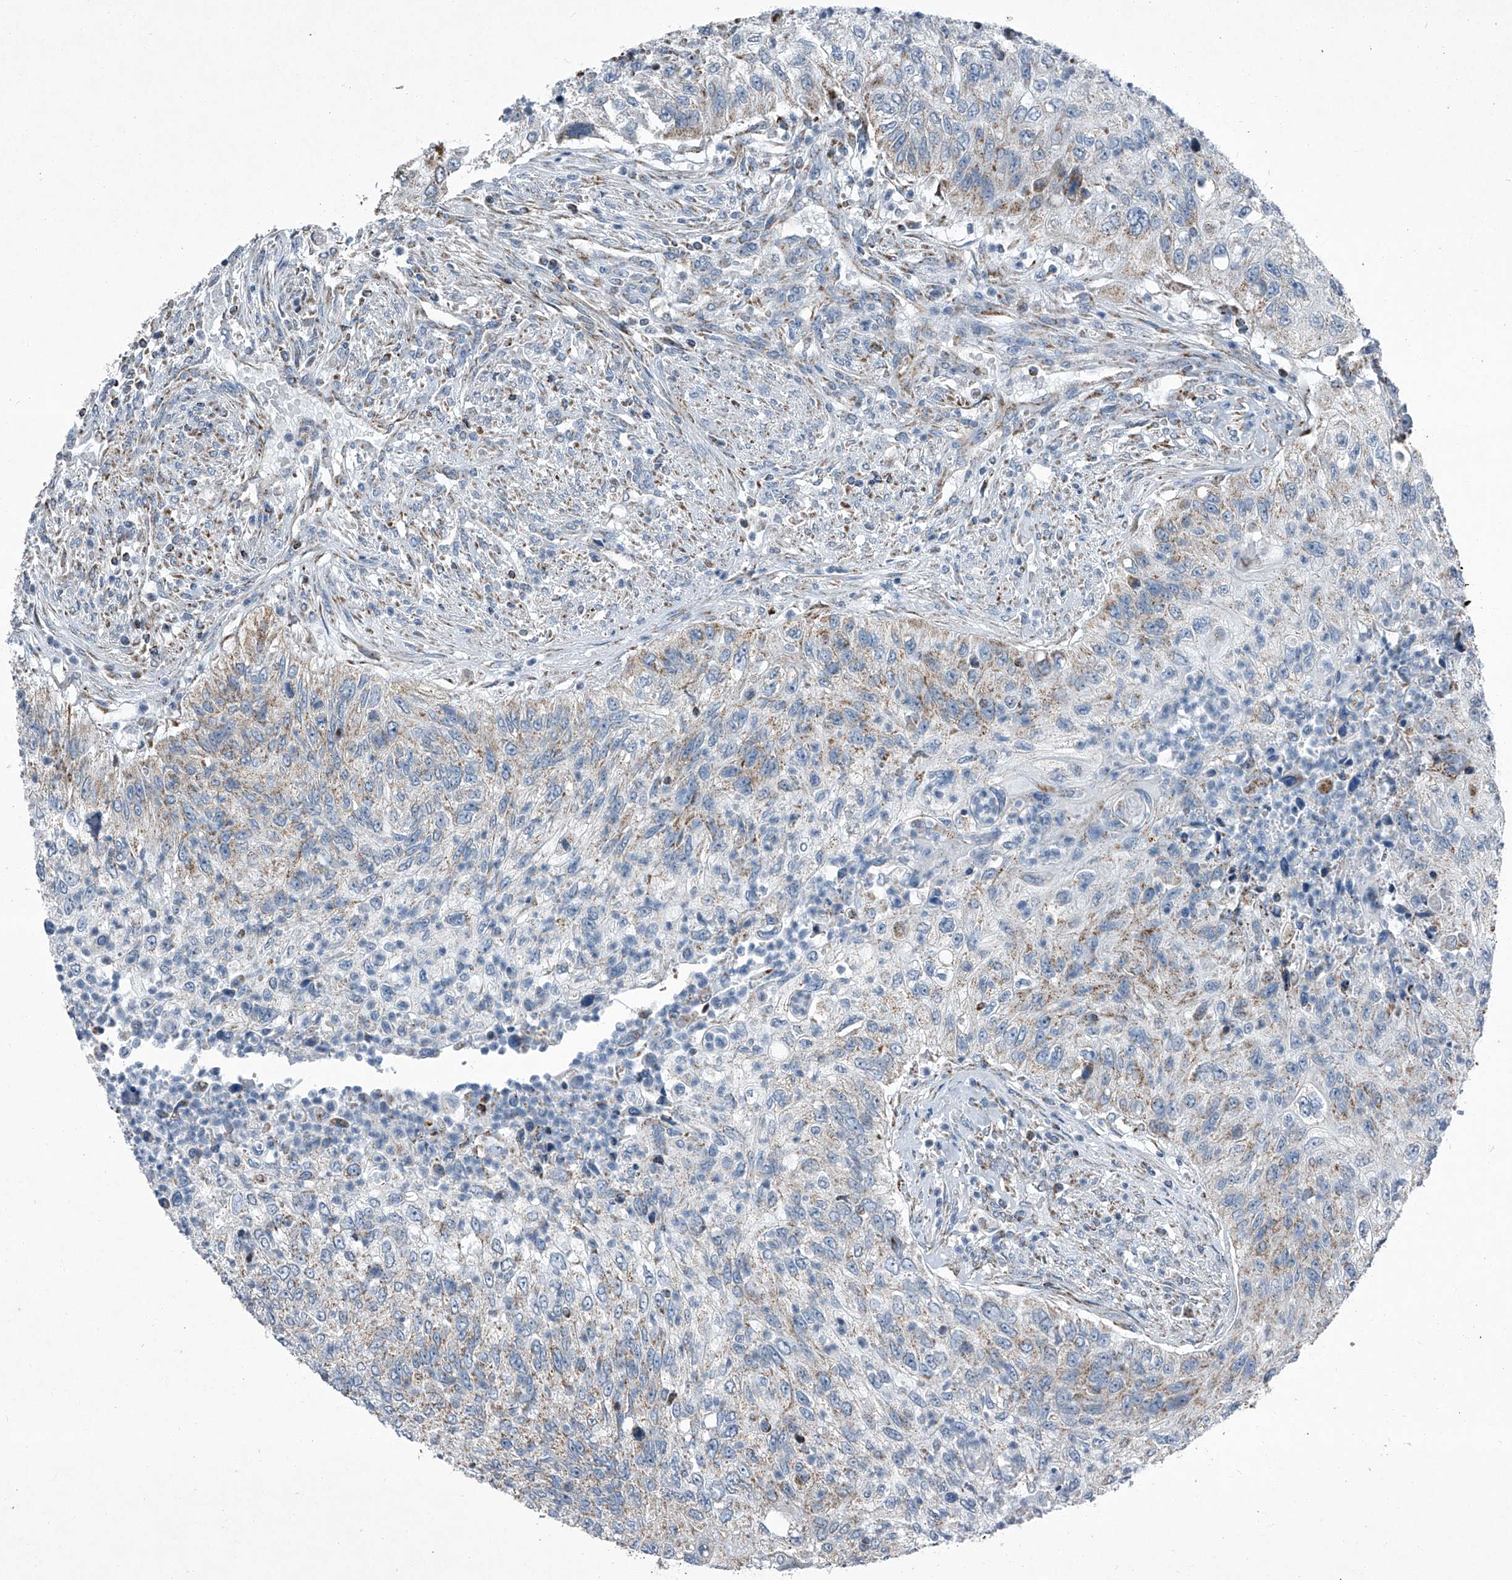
{"staining": {"intensity": "weak", "quantity": "25%-75%", "location": "cytoplasmic/membranous"}, "tissue": "urothelial cancer", "cell_type": "Tumor cells", "image_type": "cancer", "snomed": [{"axis": "morphology", "description": "Urothelial carcinoma, High grade"}, {"axis": "topography", "description": "Urinary bladder"}], "caption": "Immunohistochemistry image of neoplastic tissue: urothelial carcinoma (high-grade) stained using immunohistochemistry demonstrates low levels of weak protein expression localized specifically in the cytoplasmic/membranous of tumor cells, appearing as a cytoplasmic/membranous brown color.", "gene": "CHRNA7", "patient": {"sex": "female", "age": 60}}